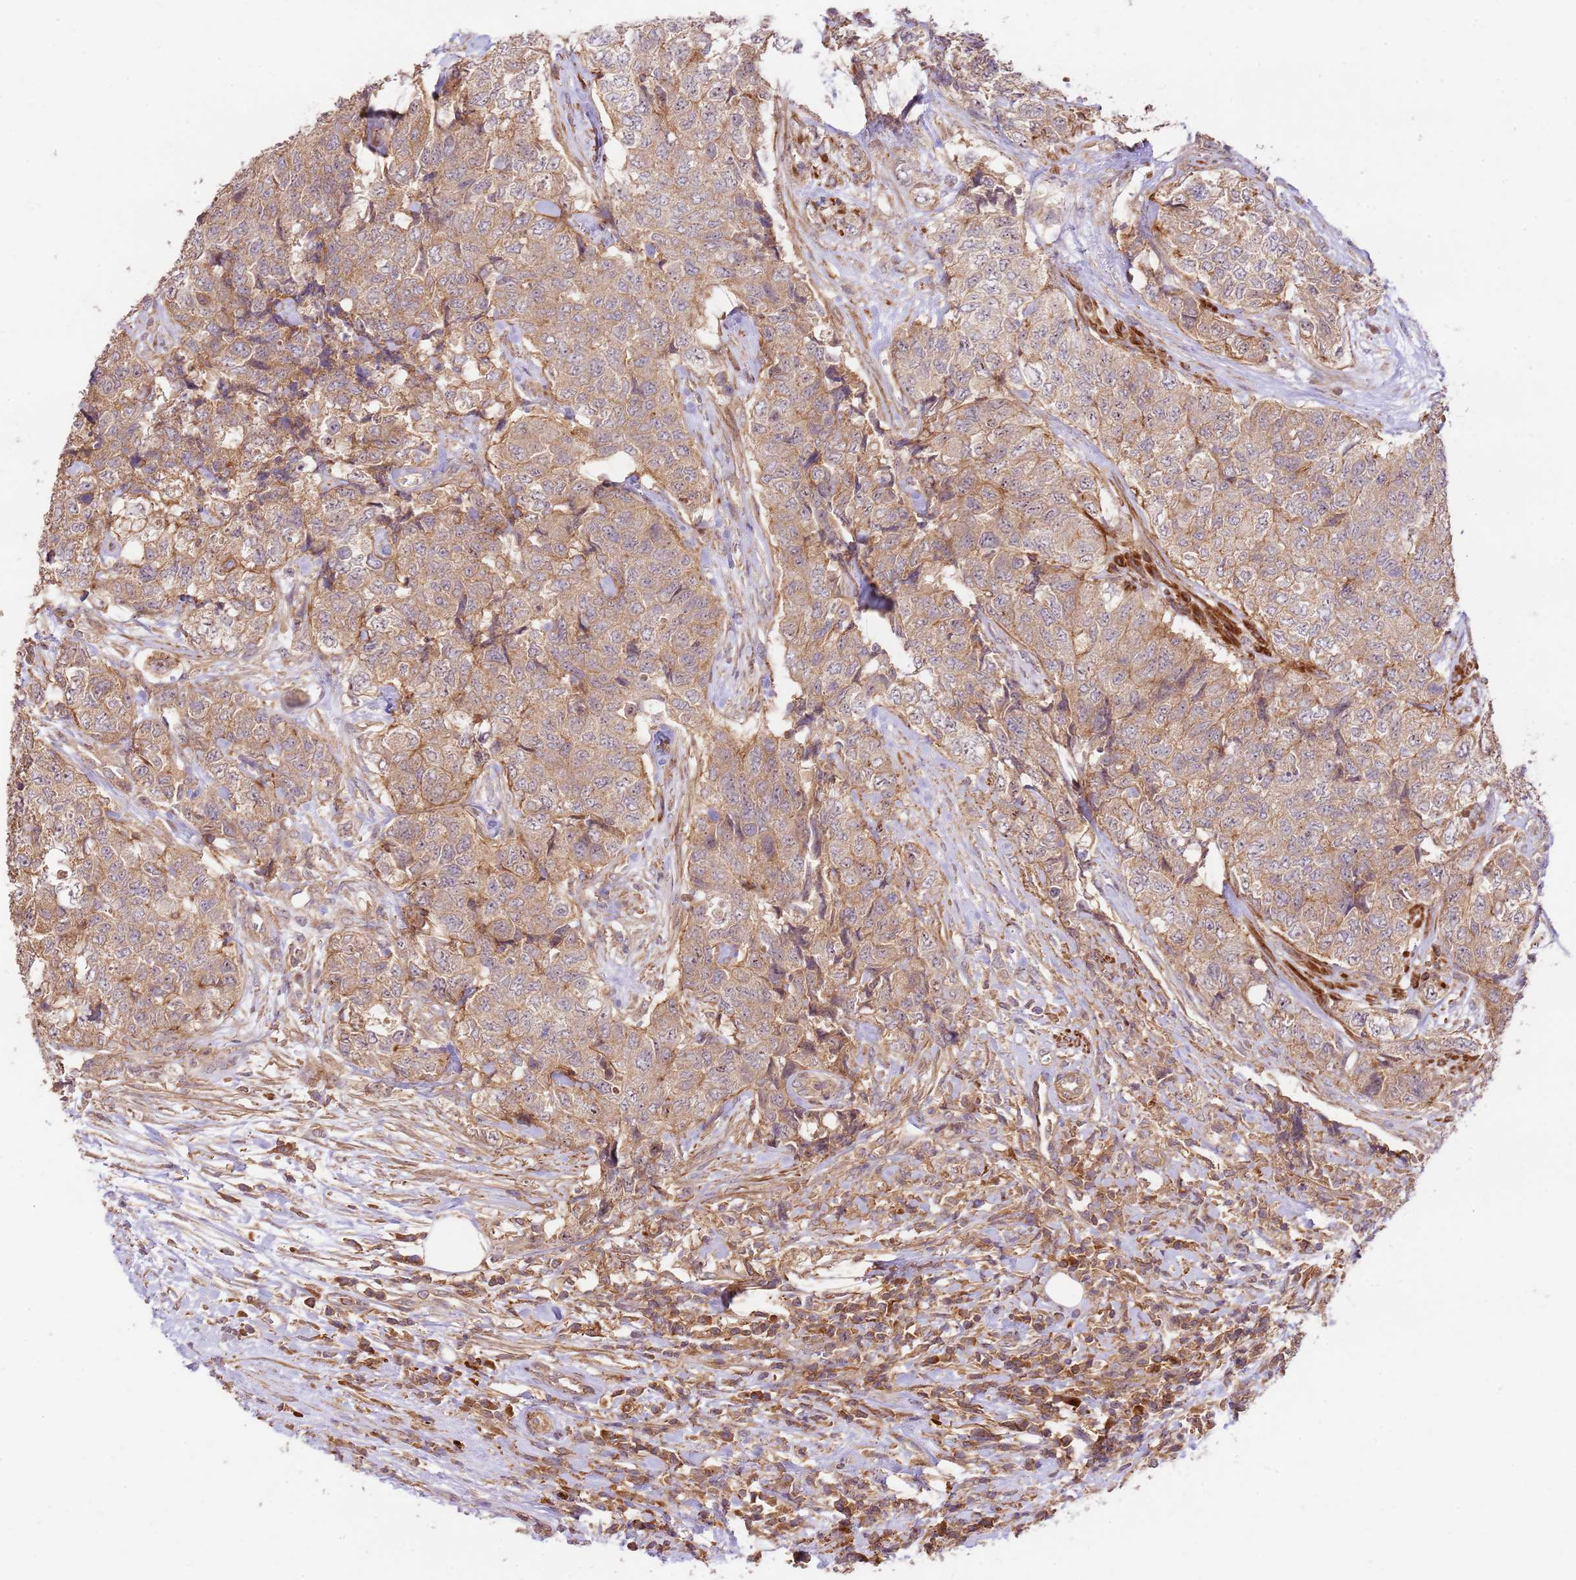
{"staining": {"intensity": "weak", "quantity": ">75%", "location": "cytoplasmic/membranous"}, "tissue": "urothelial cancer", "cell_type": "Tumor cells", "image_type": "cancer", "snomed": [{"axis": "morphology", "description": "Urothelial carcinoma, High grade"}, {"axis": "topography", "description": "Urinary bladder"}], "caption": "High-grade urothelial carcinoma stained with DAB (3,3'-diaminobenzidine) immunohistochemistry shows low levels of weak cytoplasmic/membranous staining in about >75% of tumor cells. The staining was performed using DAB to visualize the protein expression in brown, while the nuclei were stained in blue with hematoxylin (Magnification: 20x).", "gene": "GAREM1", "patient": {"sex": "female", "age": 78}}